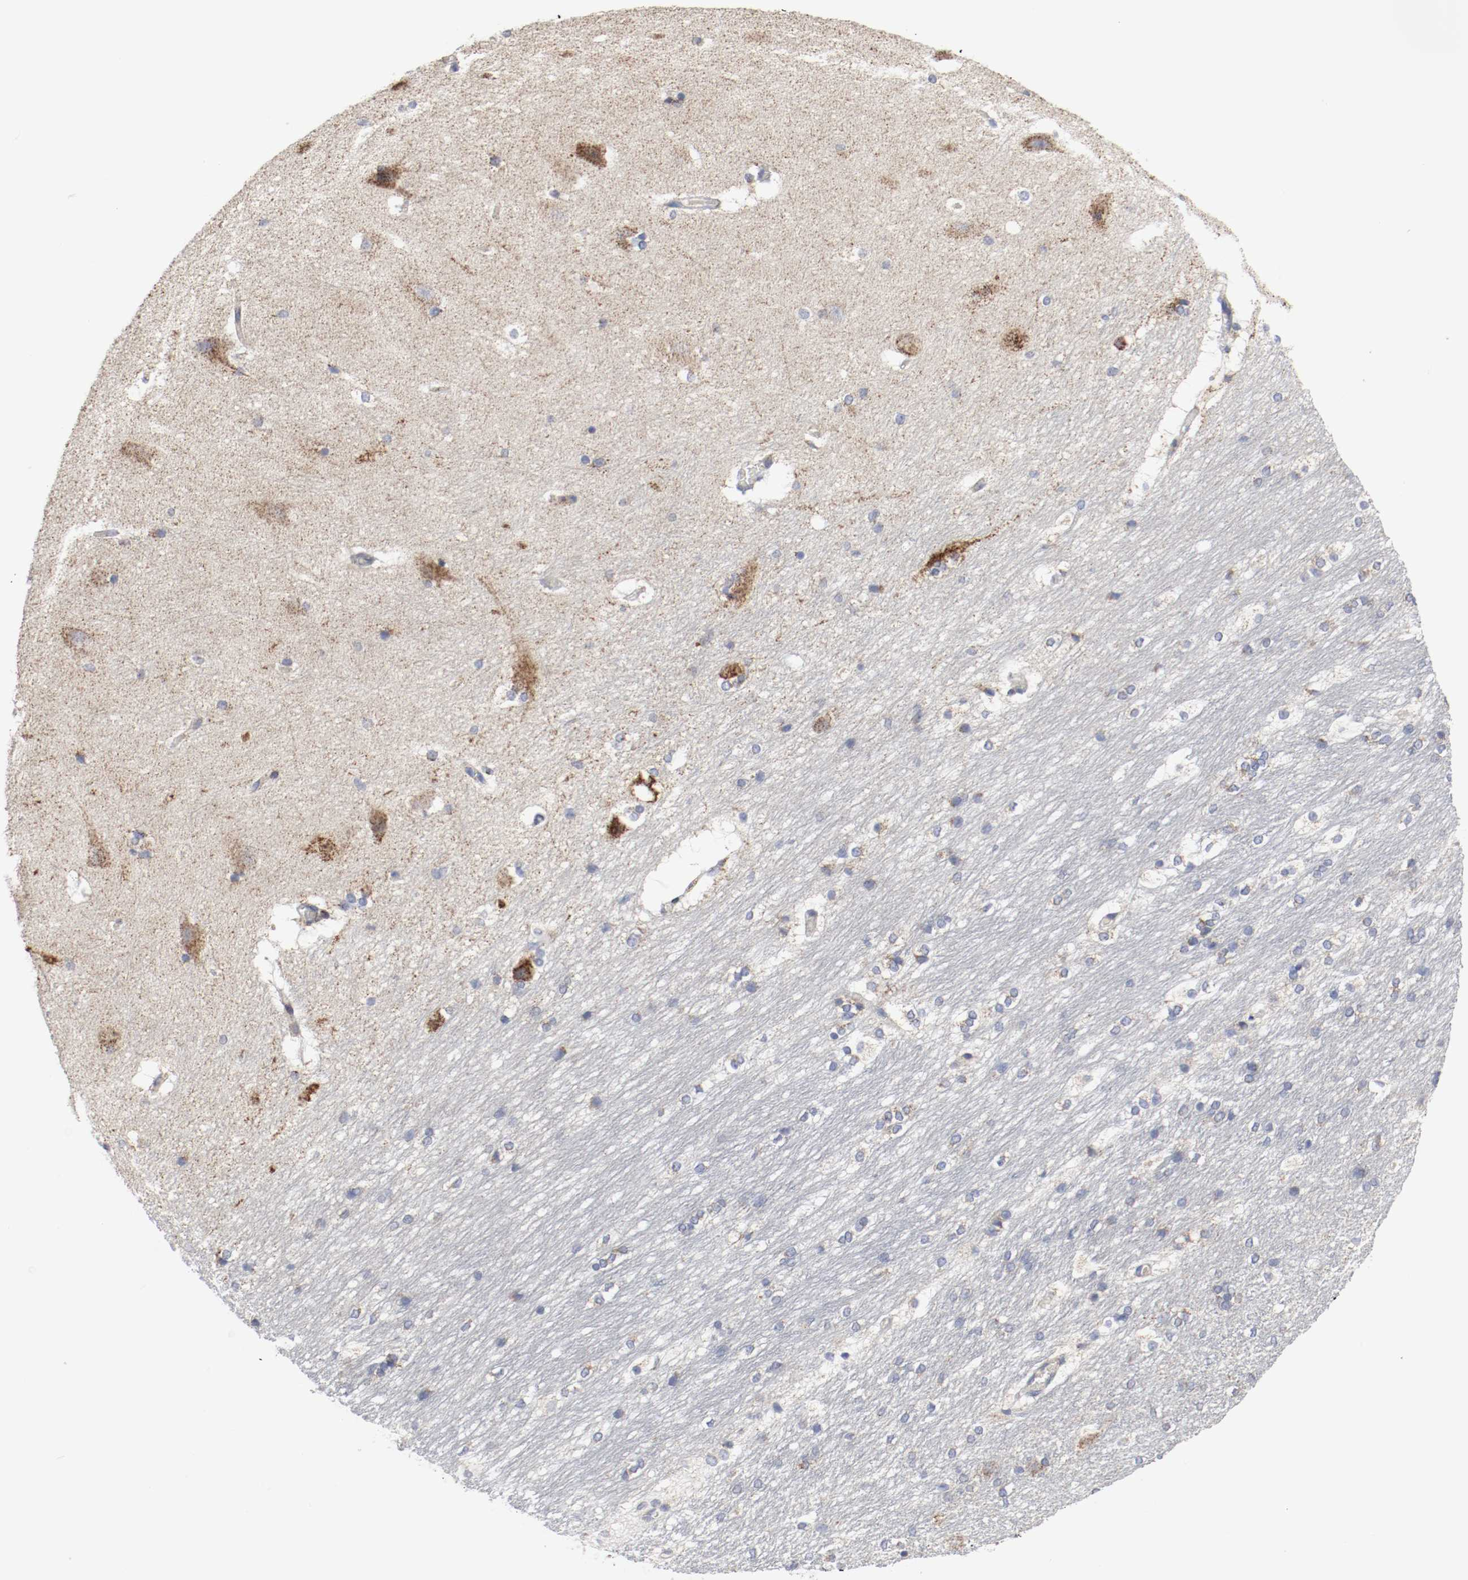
{"staining": {"intensity": "moderate", "quantity": "<25%", "location": "cytoplasmic/membranous"}, "tissue": "hippocampus", "cell_type": "Glial cells", "image_type": "normal", "snomed": [{"axis": "morphology", "description": "Normal tissue, NOS"}, {"axis": "topography", "description": "Hippocampus"}], "caption": "Hippocampus stained with a protein marker shows moderate staining in glial cells.", "gene": "AFG3L2", "patient": {"sex": "female", "age": 19}}